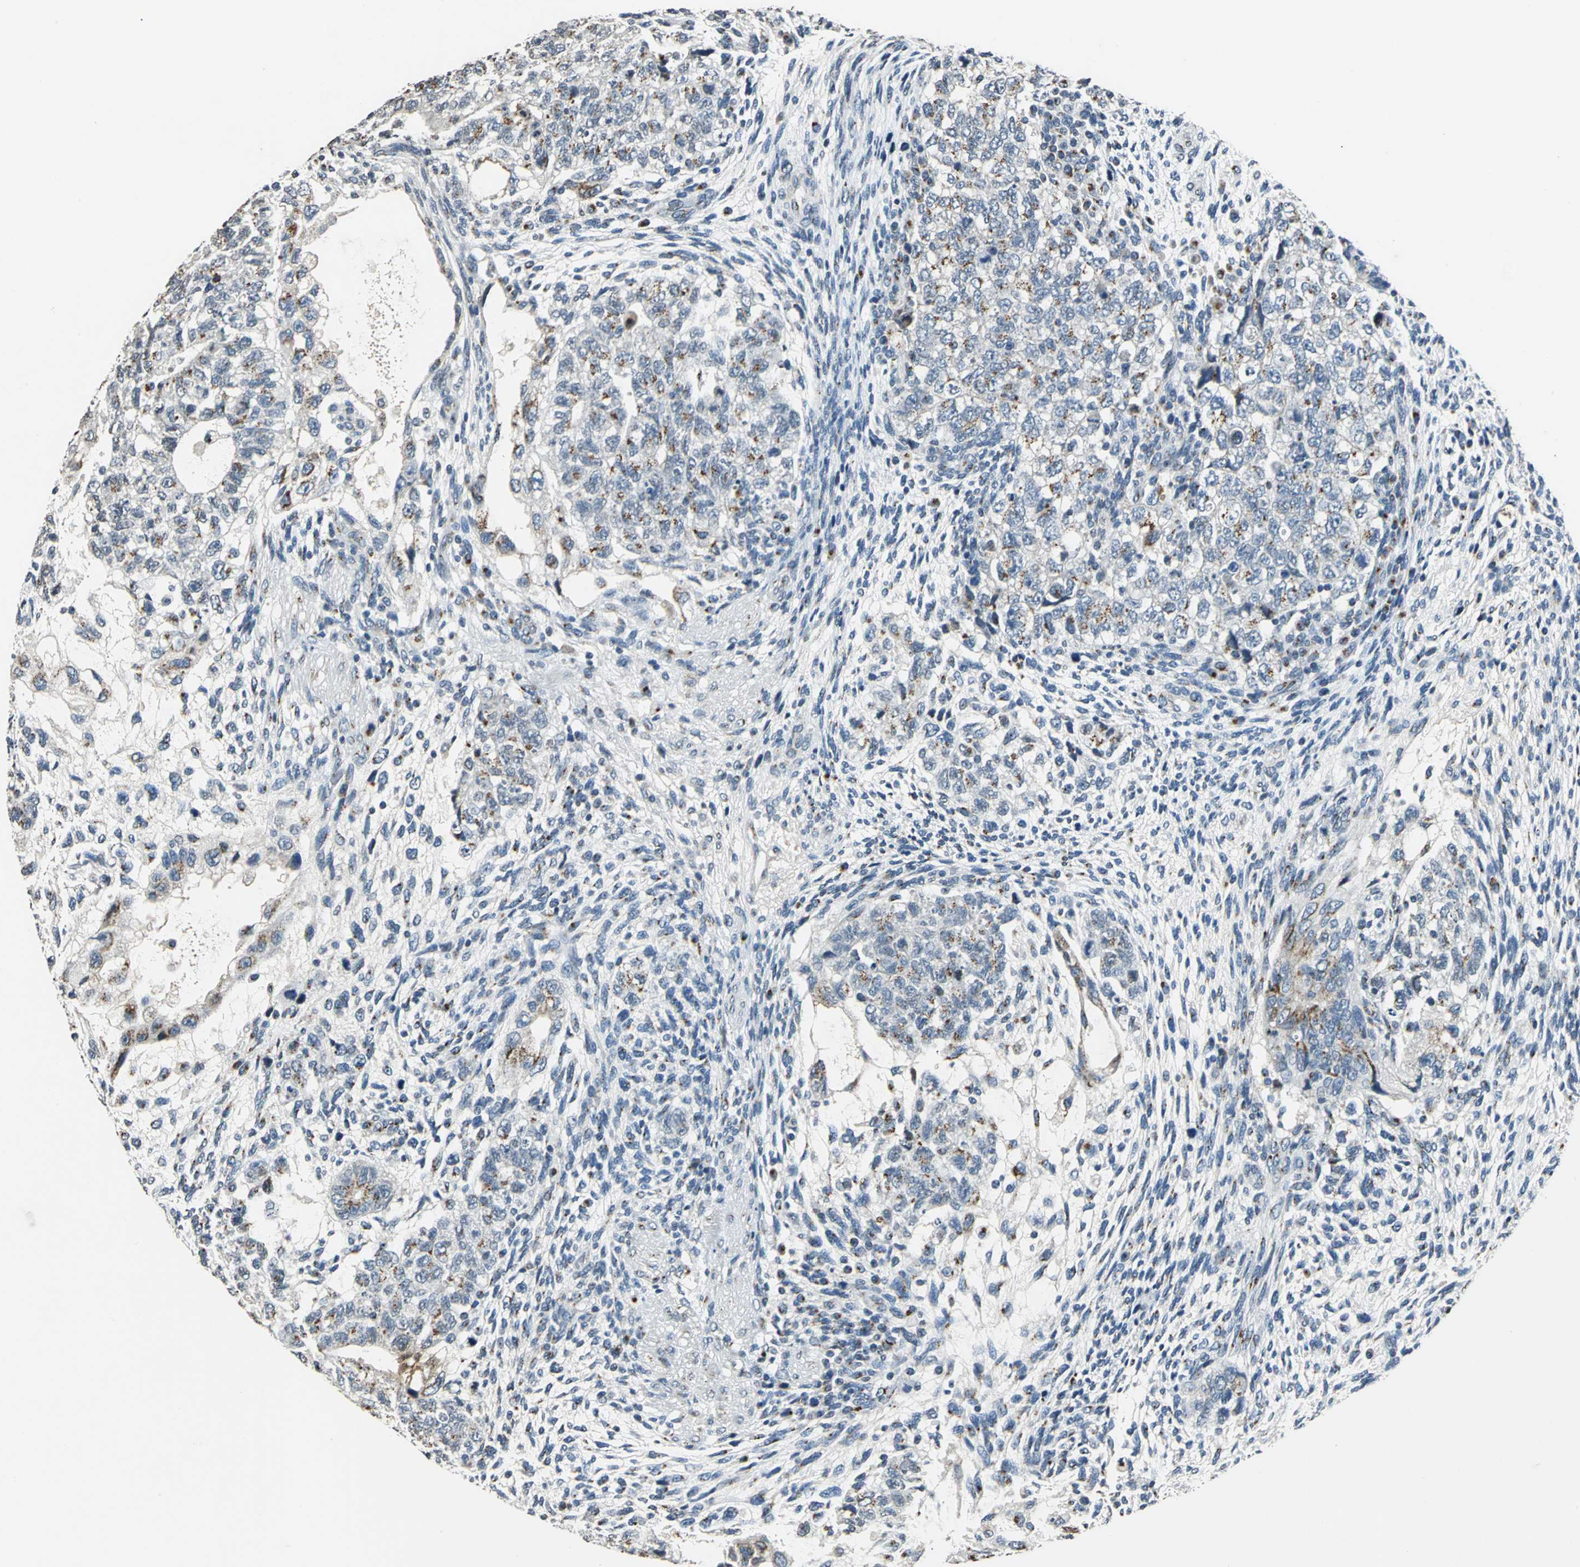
{"staining": {"intensity": "moderate", "quantity": "25%-75%", "location": "cytoplasmic/membranous"}, "tissue": "testis cancer", "cell_type": "Tumor cells", "image_type": "cancer", "snomed": [{"axis": "morphology", "description": "Normal tissue, NOS"}, {"axis": "morphology", "description": "Carcinoma, Embryonal, NOS"}, {"axis": "topography", "description": "Testis"}], "caption": "About 25%-75% of tumor cells in embryonal carcinoma (testis) exhibit moderate cytoplasmic/membranous protein expression as visualized by brown immunohistochemical staining.", "gene": "TMEM115", "patient": {"sex": "male", "age": 36}}